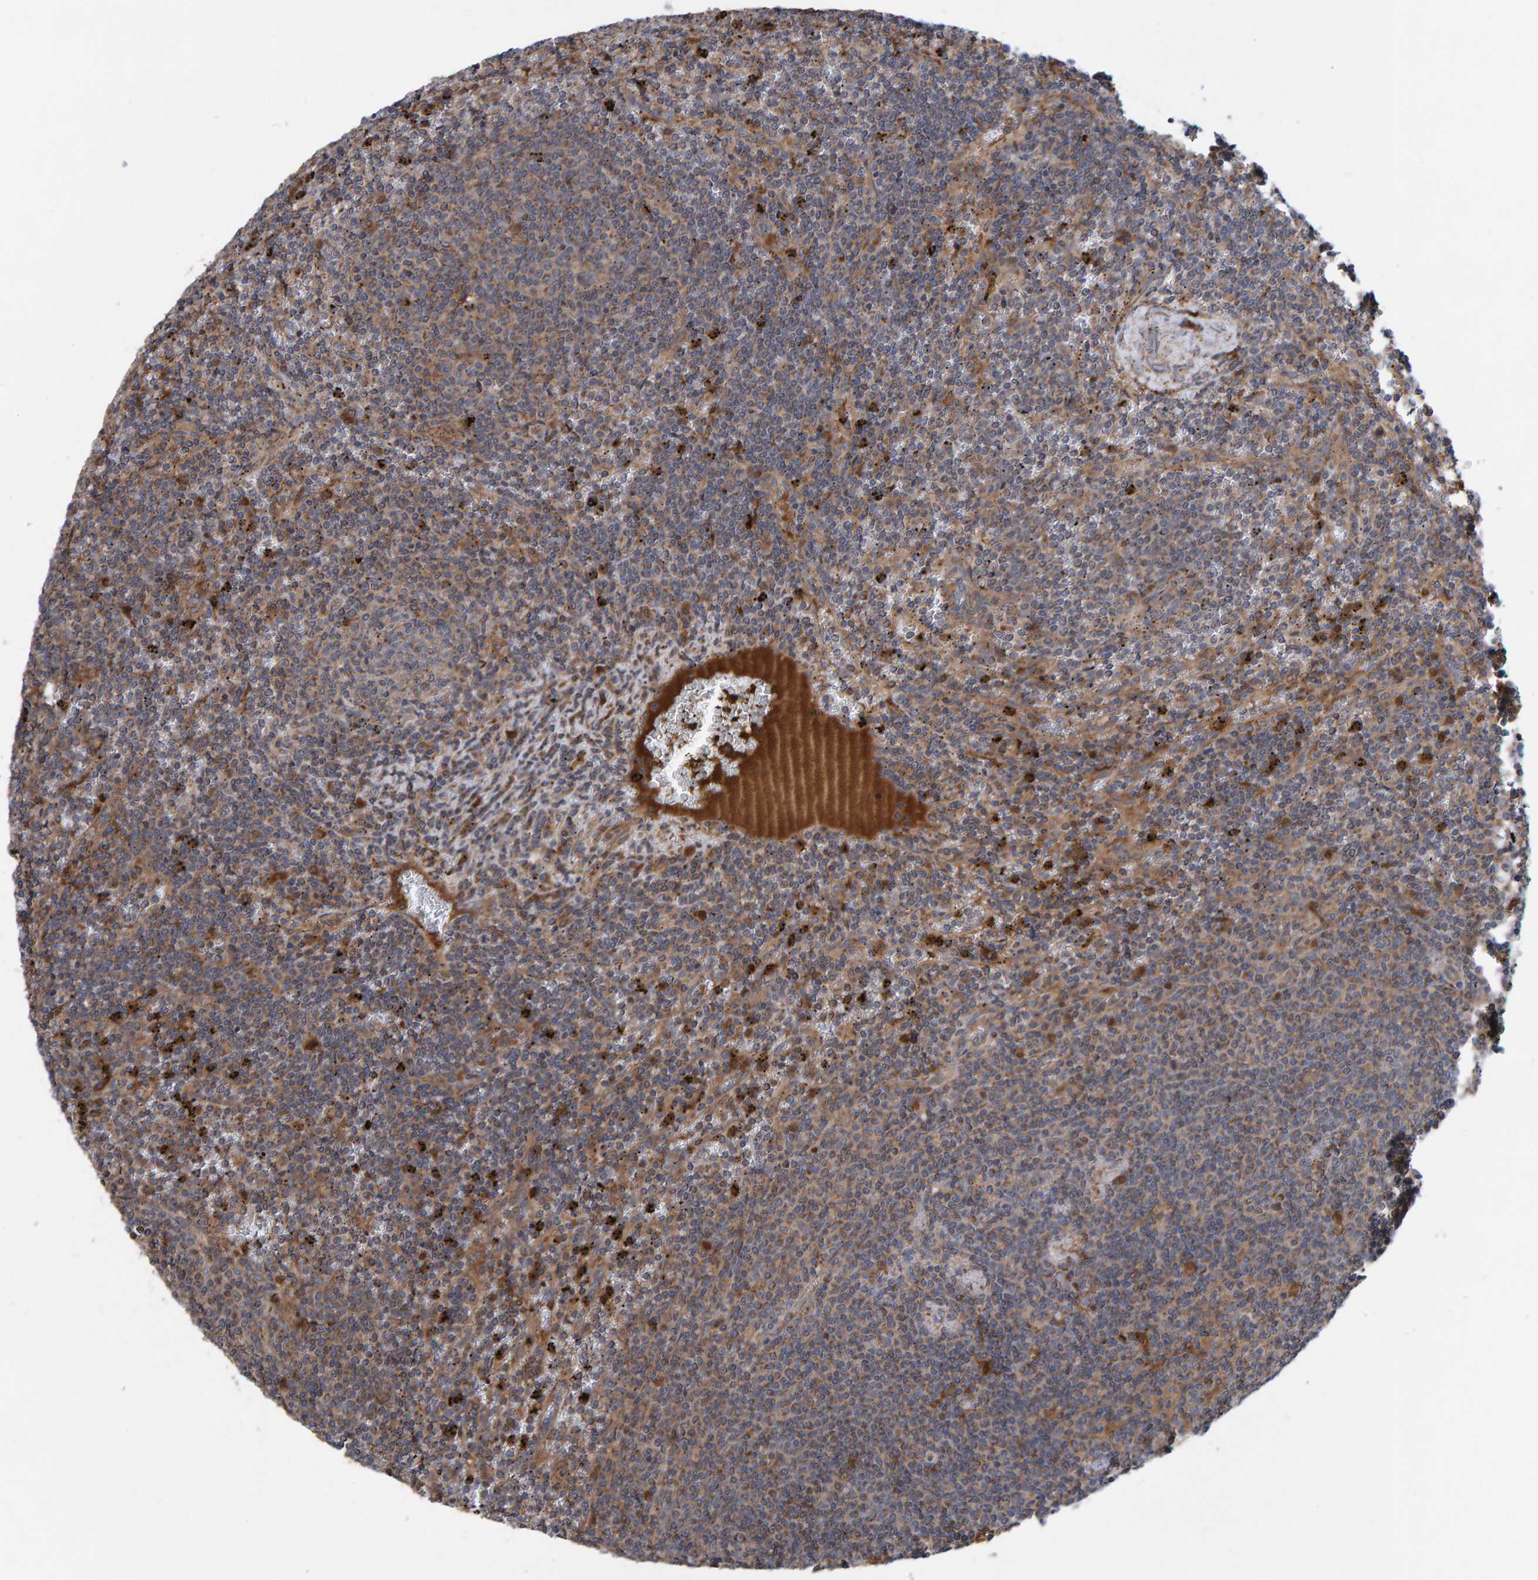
{"staining": {"intensity": "weak", "quantity": "<25%", "location": "cytoplasmic/membranous"}, "tissue": "lymphoma", "cell_type": "Tumor cells", "image_type": "cancer", "snomed": [{"axis": "morphology", "description": "Malignant lymphoma, non-Hodgkin's type, Low grade"}, {"axis": "topography", "description": "Spleen"}], "caption": "Immunohistochemistry of human lymphoma exhibits no expression in tumor cells.", "gene": "KIAA0753", "patient": {"sex": "female", "age": 50}}